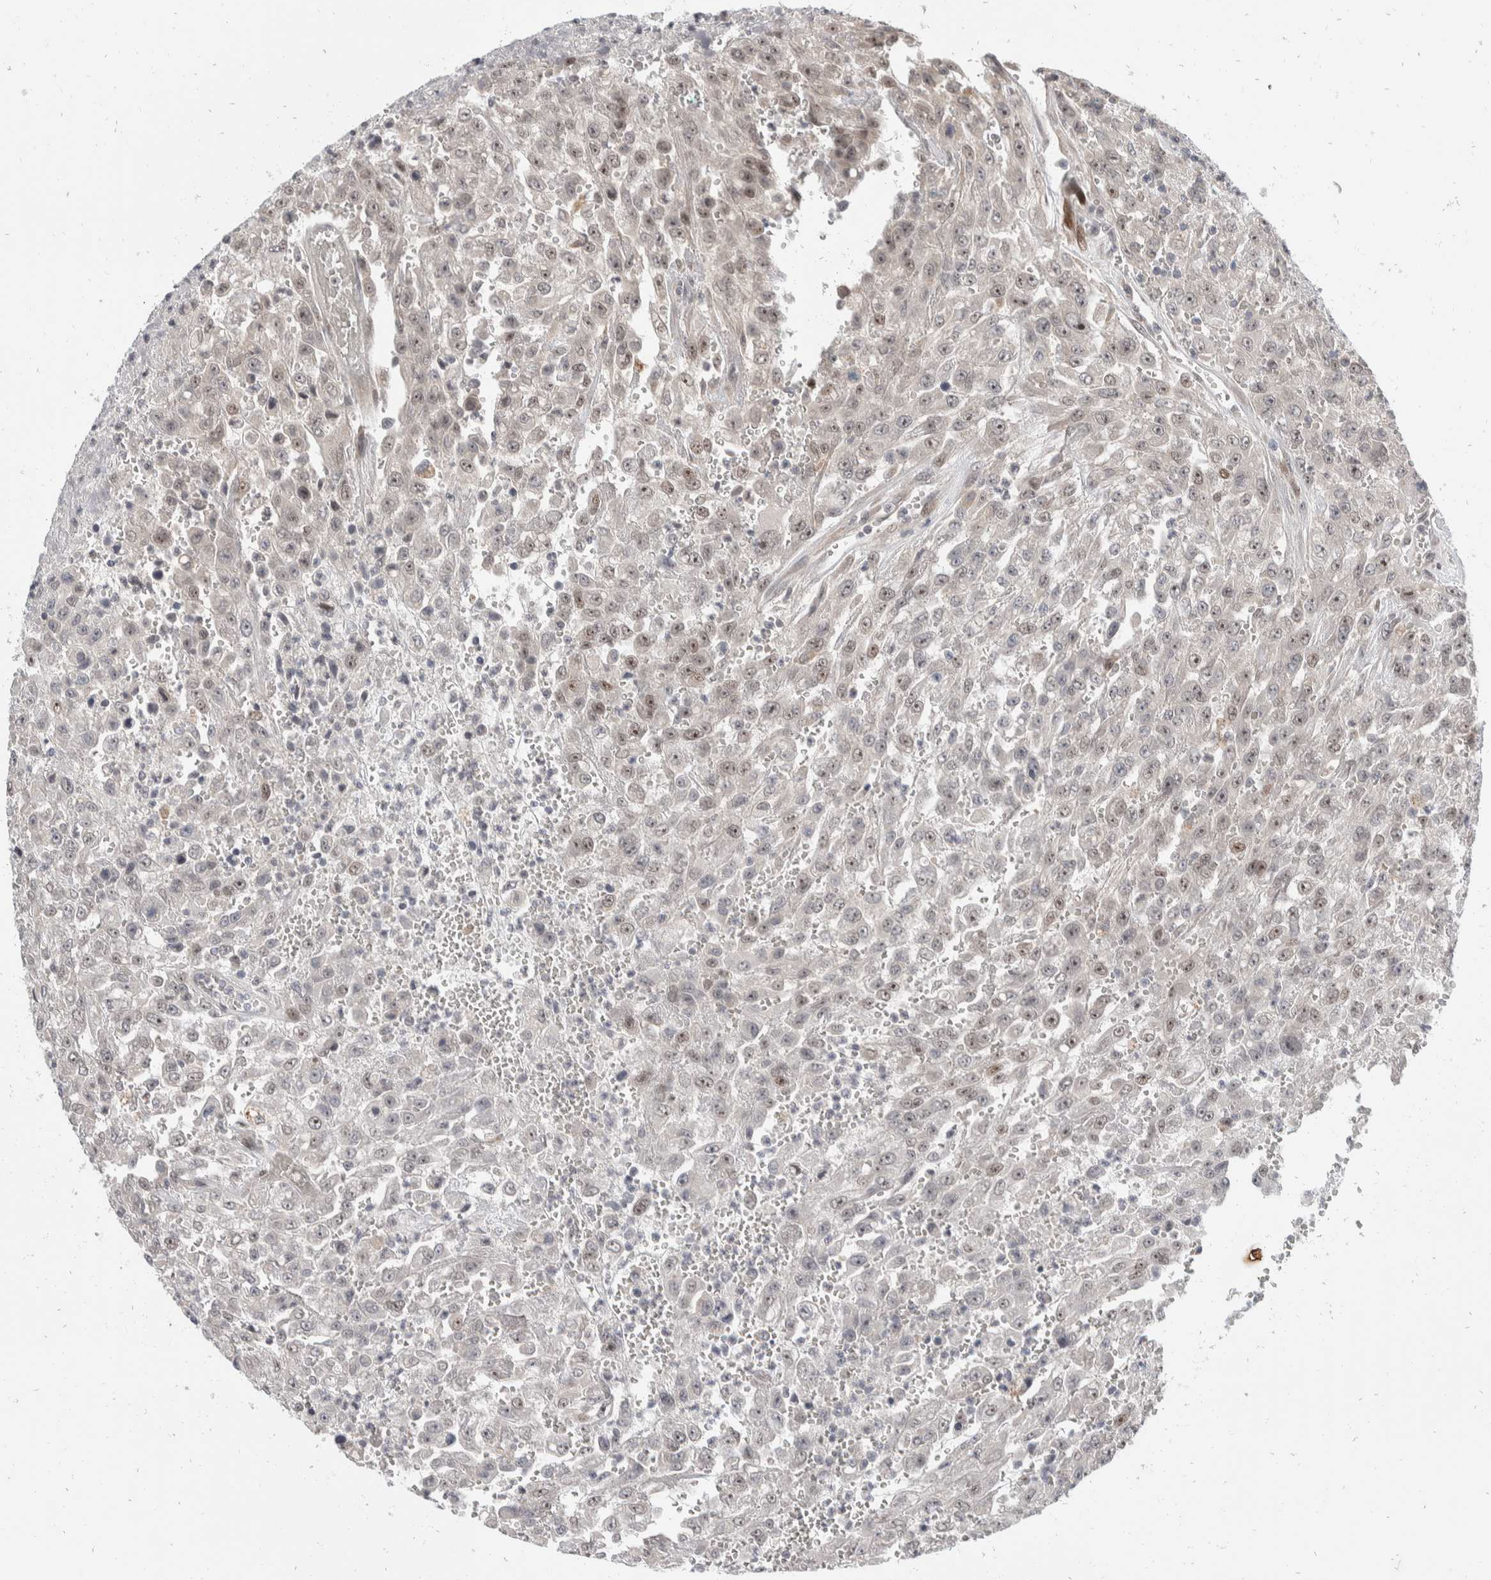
{"staining": {"intensity": "weak", "quantity": "25%-75%", "location": "nuclear"}, "tissue": "urothelial cancer", "cell_type": "Tumor cells", "image_type": "cancer", "snomed": [{"axis": "morphology", "description": "Urothelial carcinoma, High grade"}, {"axis": "topography", "description": "Urinary bladder"}], "caption": "Immunohistochemical staining of human urothelial carcinoma (high-grade) exhibits low levels of weak nuclear staining in approximately 25%-75% of tumor cells. (DAB (3,3'-diaminobenzidine) IHC with brightfield microscopy, high magnification).", "gene": "ZNF703", "patient": {"sex": "male", "age": 46}}